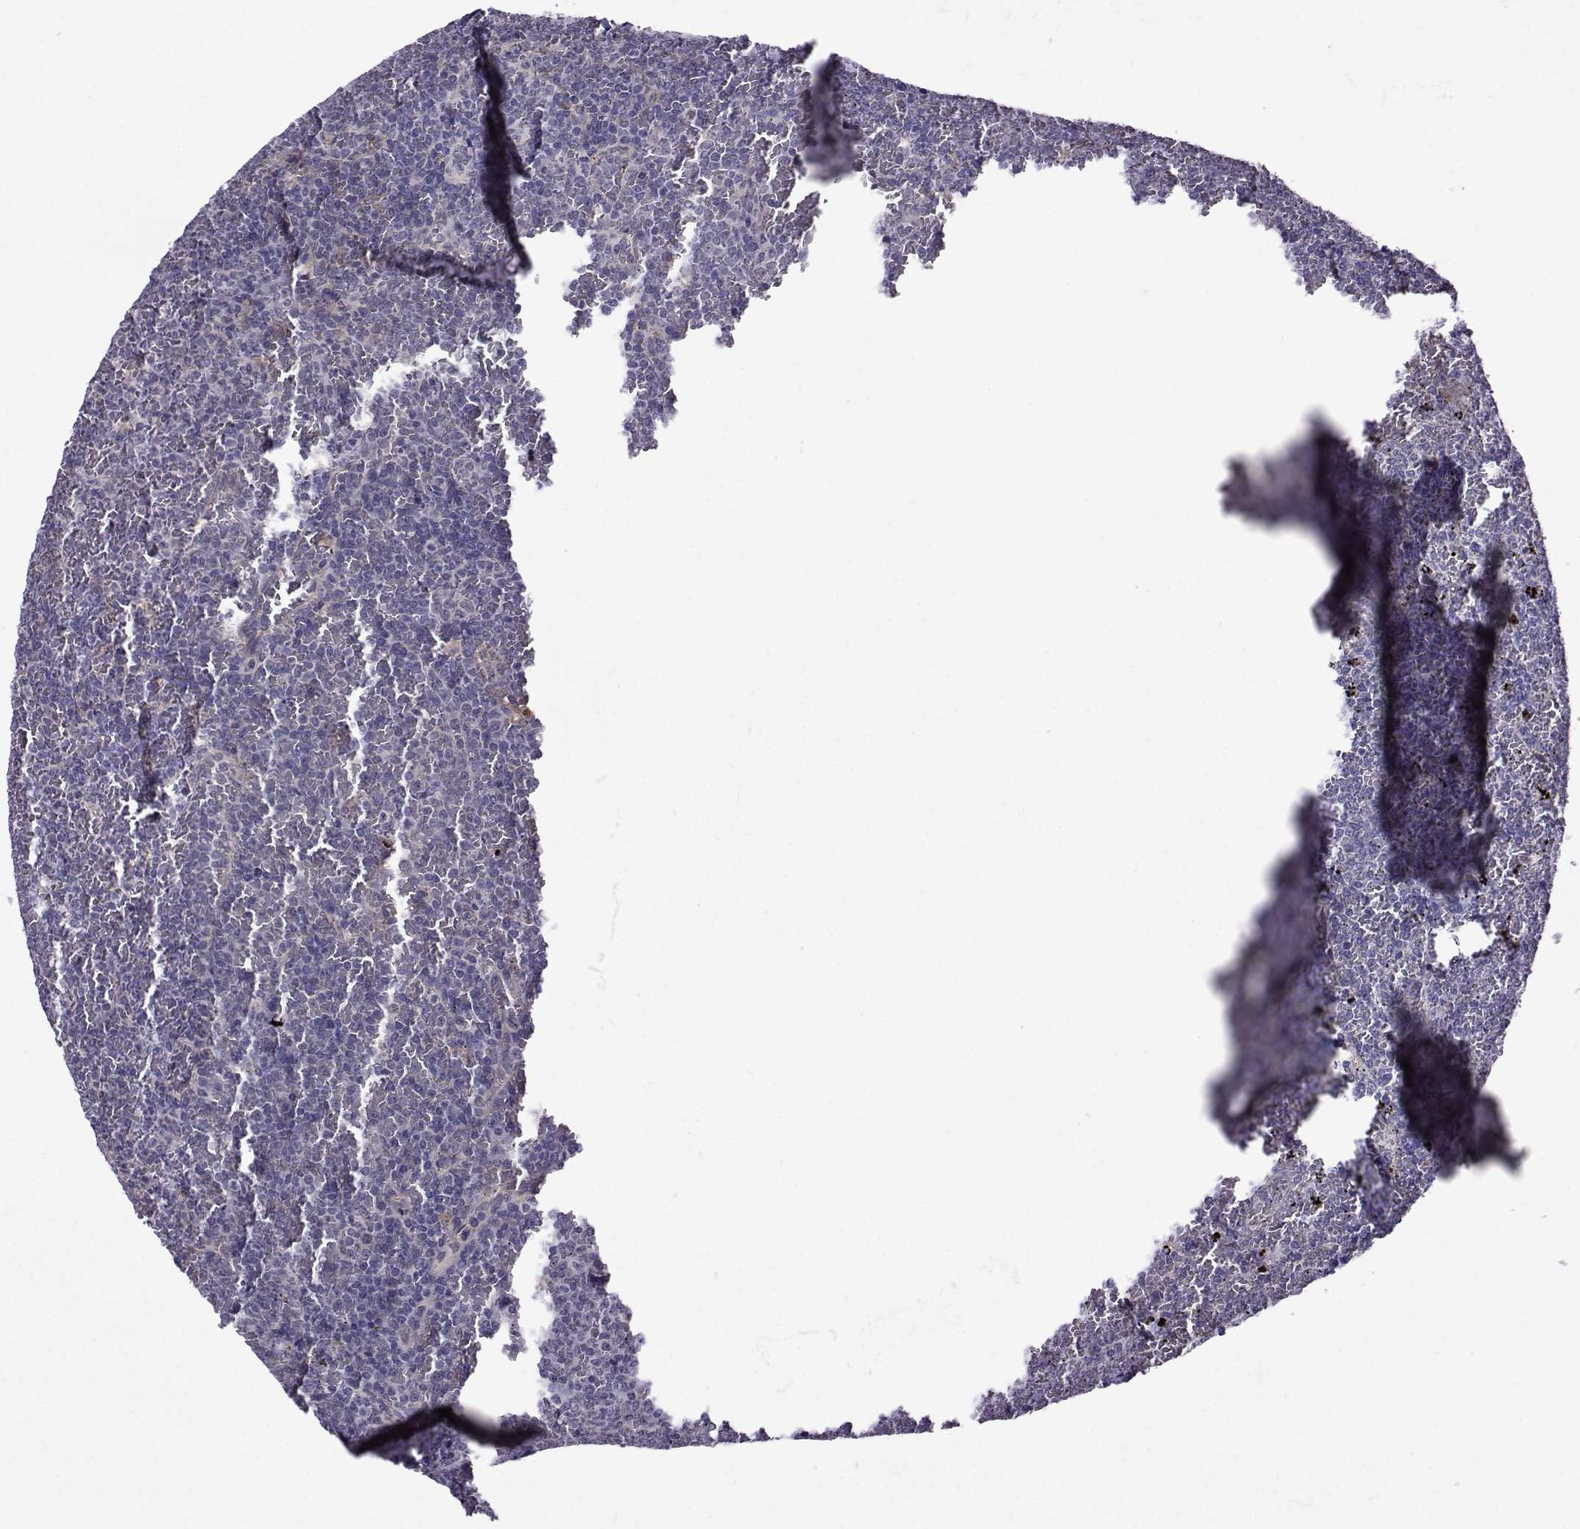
{"staining": {"intensity": "negative", "quantity": "none", "location": "none"}, "tissue": "lymphoma", "cell_type": "Tumor cells", "image_type": "cancer", "snomed": [{"axis": "morphology", "description": "Malignant lymphoma, non-Hodgkin's type, Low grade"}, {"axis": "topography", "description": "Spleen"}], "caption": "Immunohistochemistry histopathology image of human lymphoma stained for a protein (brown), which reveals no staining in tumor cells.", "gene": "DDX20", "patient": {"sex": "female", "age": 77}}